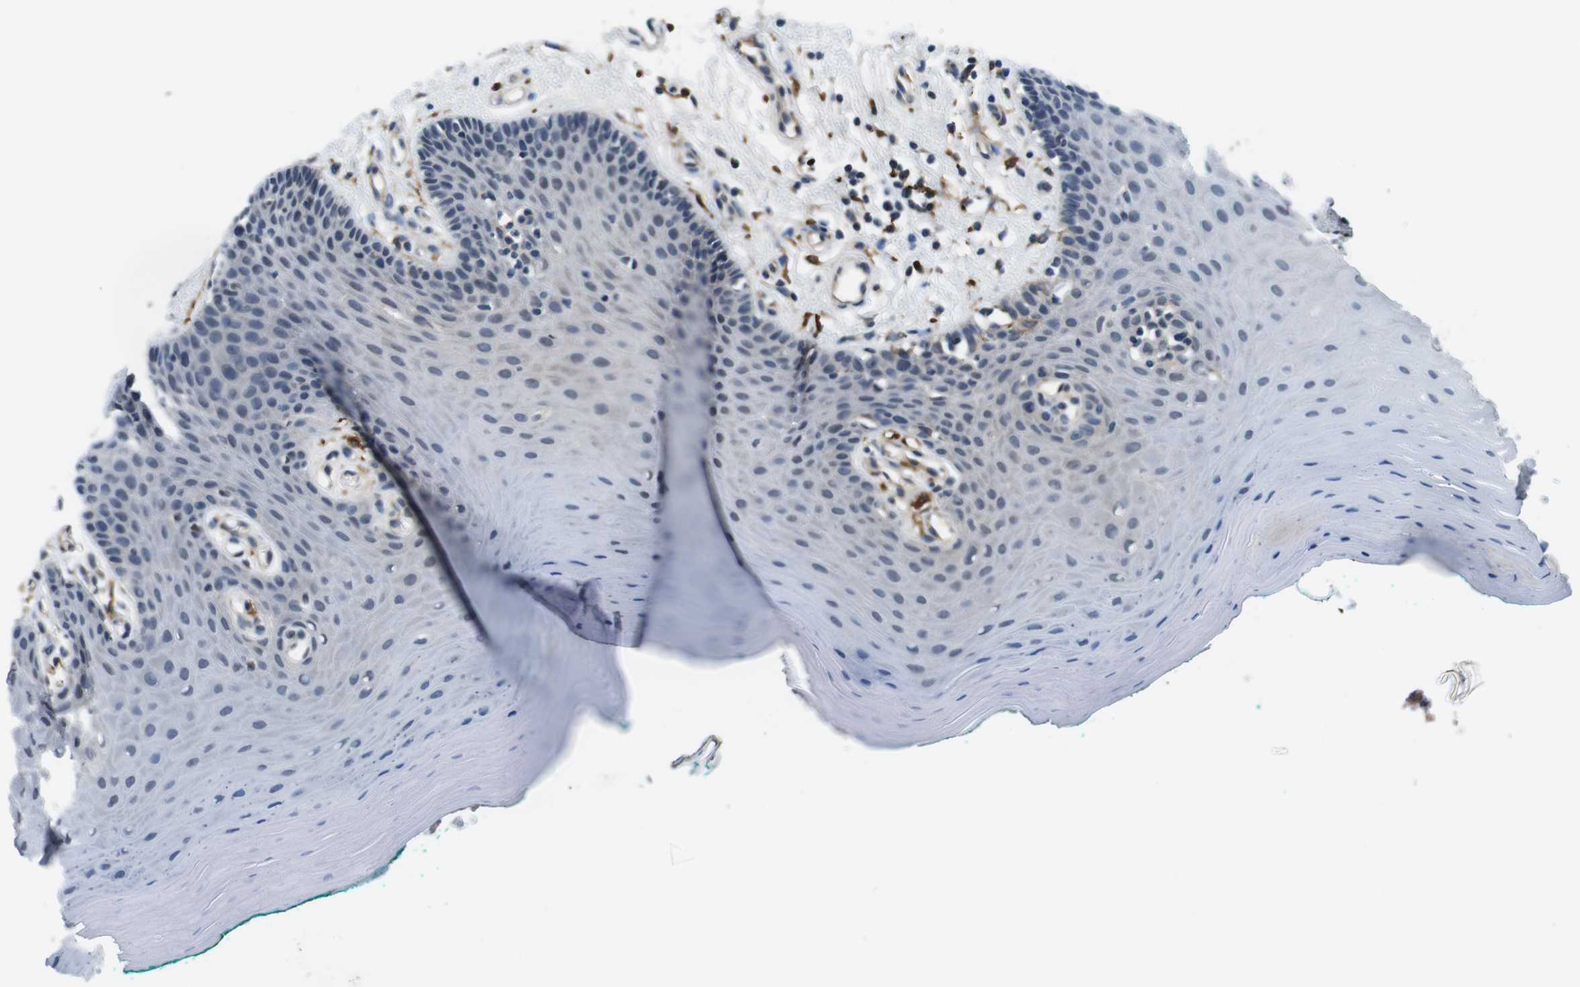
{"staining": {"intensity": "negative", "quantity": "none", "location": "none"}, "tissue": "oral mucosa", "cell_type": "Squamous epithelial cells", "image_type": "normal", "snomed": [{"axis": "morphology", "description": "Normal tissue, NOS"}, {"axis": "topography", "description": "Skeletal muscle"}, {"axis": "topography", "description": "Oral tissue"}], "caption": "A high-resolution histopathology image shows IHC staining of unremarkable oral mucosa, which exhibits no significant positivity in squamous epithelial cells. (Immunohistochemistry, brightfield microscopy, high magnification).", "gene": "CD163L1", "patient": {"sex": "male", "age": 58}}